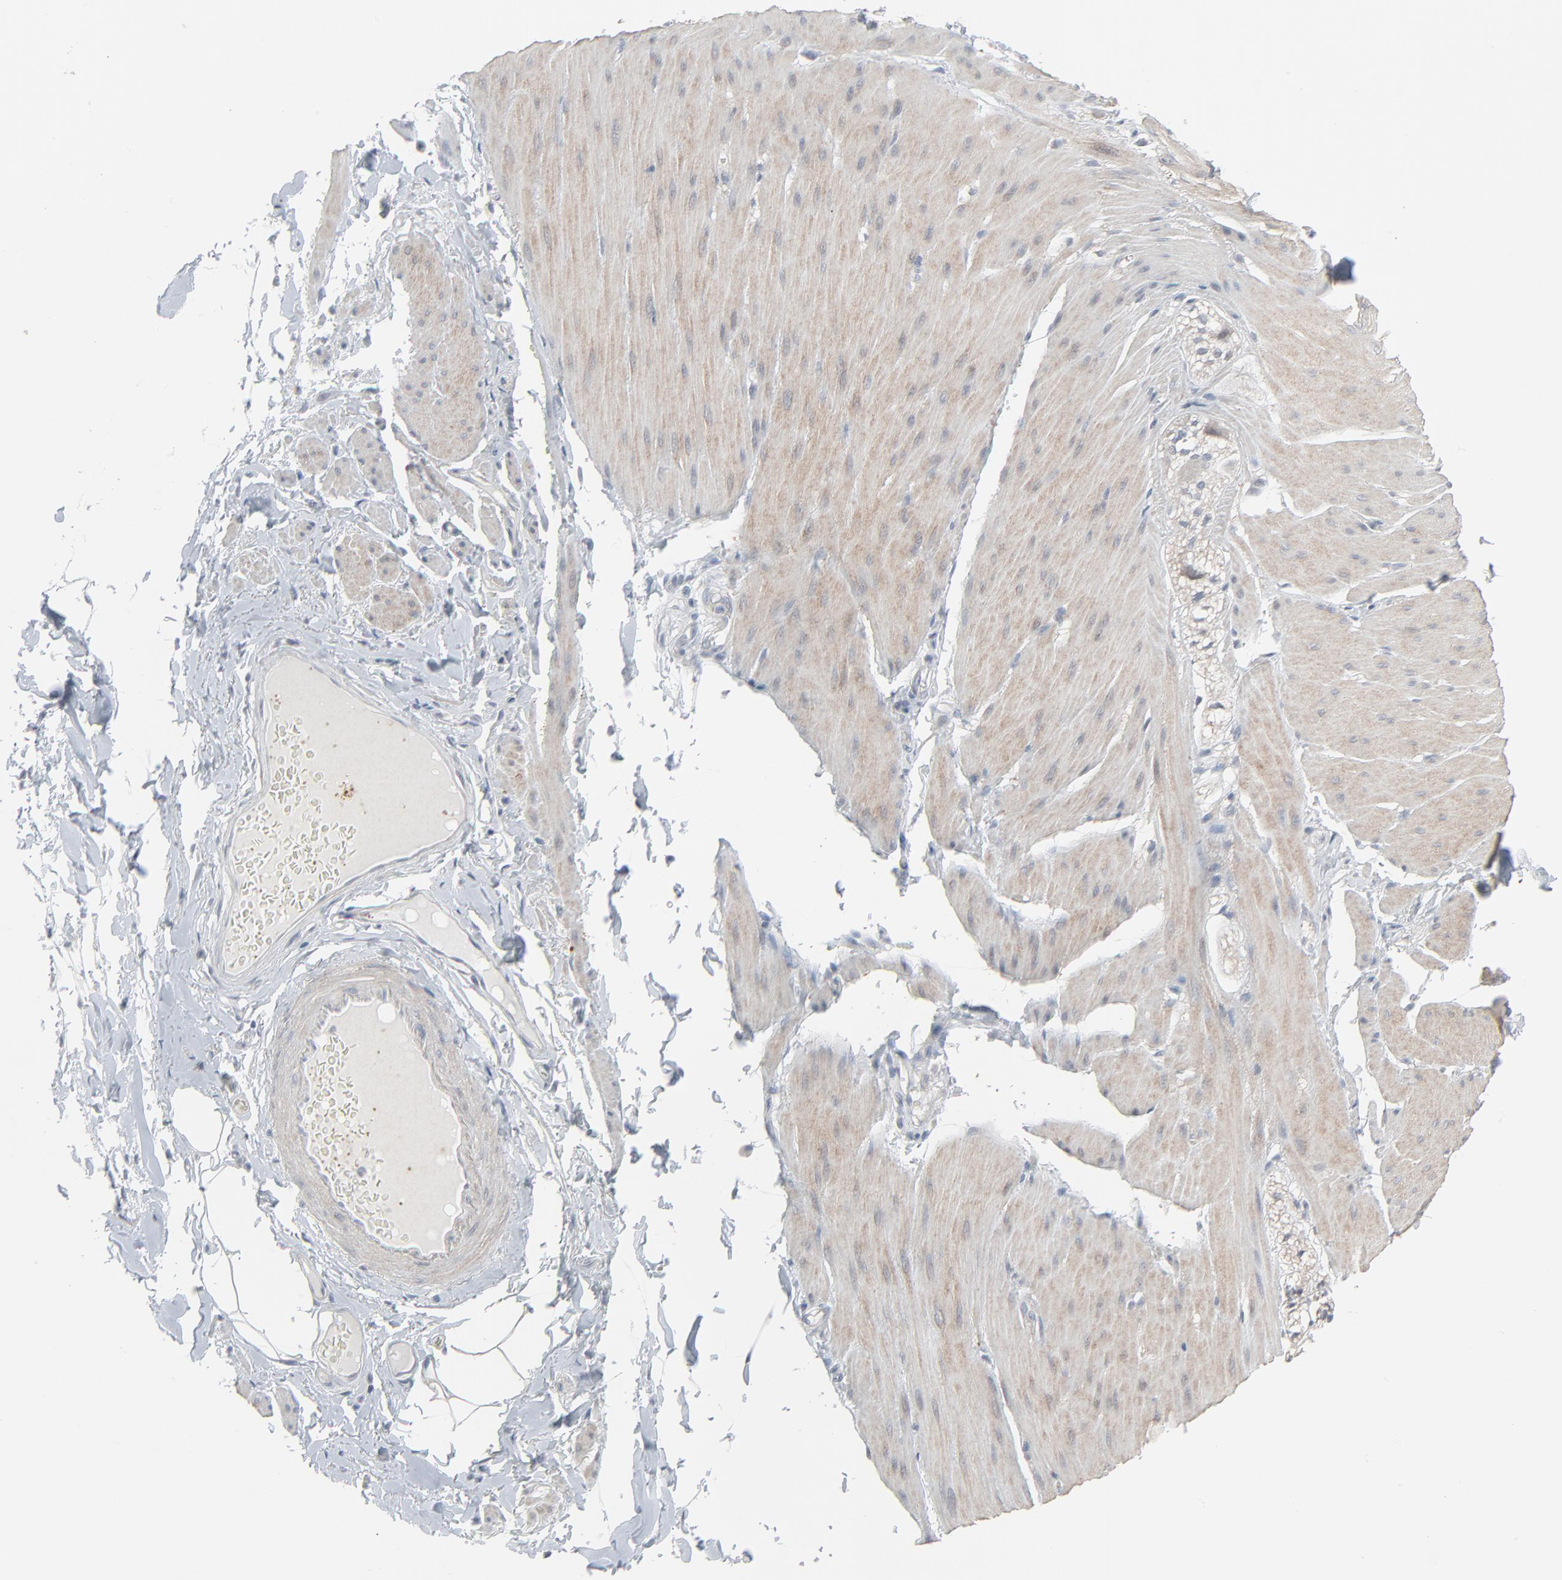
{"staining": {"intensity": "moderate", "quantity": ">75%", "location": "cytoplasmic/membranous"}, "tissue": "smooth muscle", "cell_type": "Smooth muscle cells", "image_type": "normal", "snomed": [{"axis": "morphology", "description": "Normal tissue, NOS"}, {"axis": "topography", "description": "Smooth muscle"}, {"axis": "topography", "description": "Colon"}], "caption": "The image exhibits a brown stain indicating the presence of a protein in the cytoplasmic/membranous of smooth muscle cells in smooth muscle. (IHC, brightfield microscopy, high magnification).", "gene": "NEUROD1", "patient": {"sex": "male", "age": 67}}